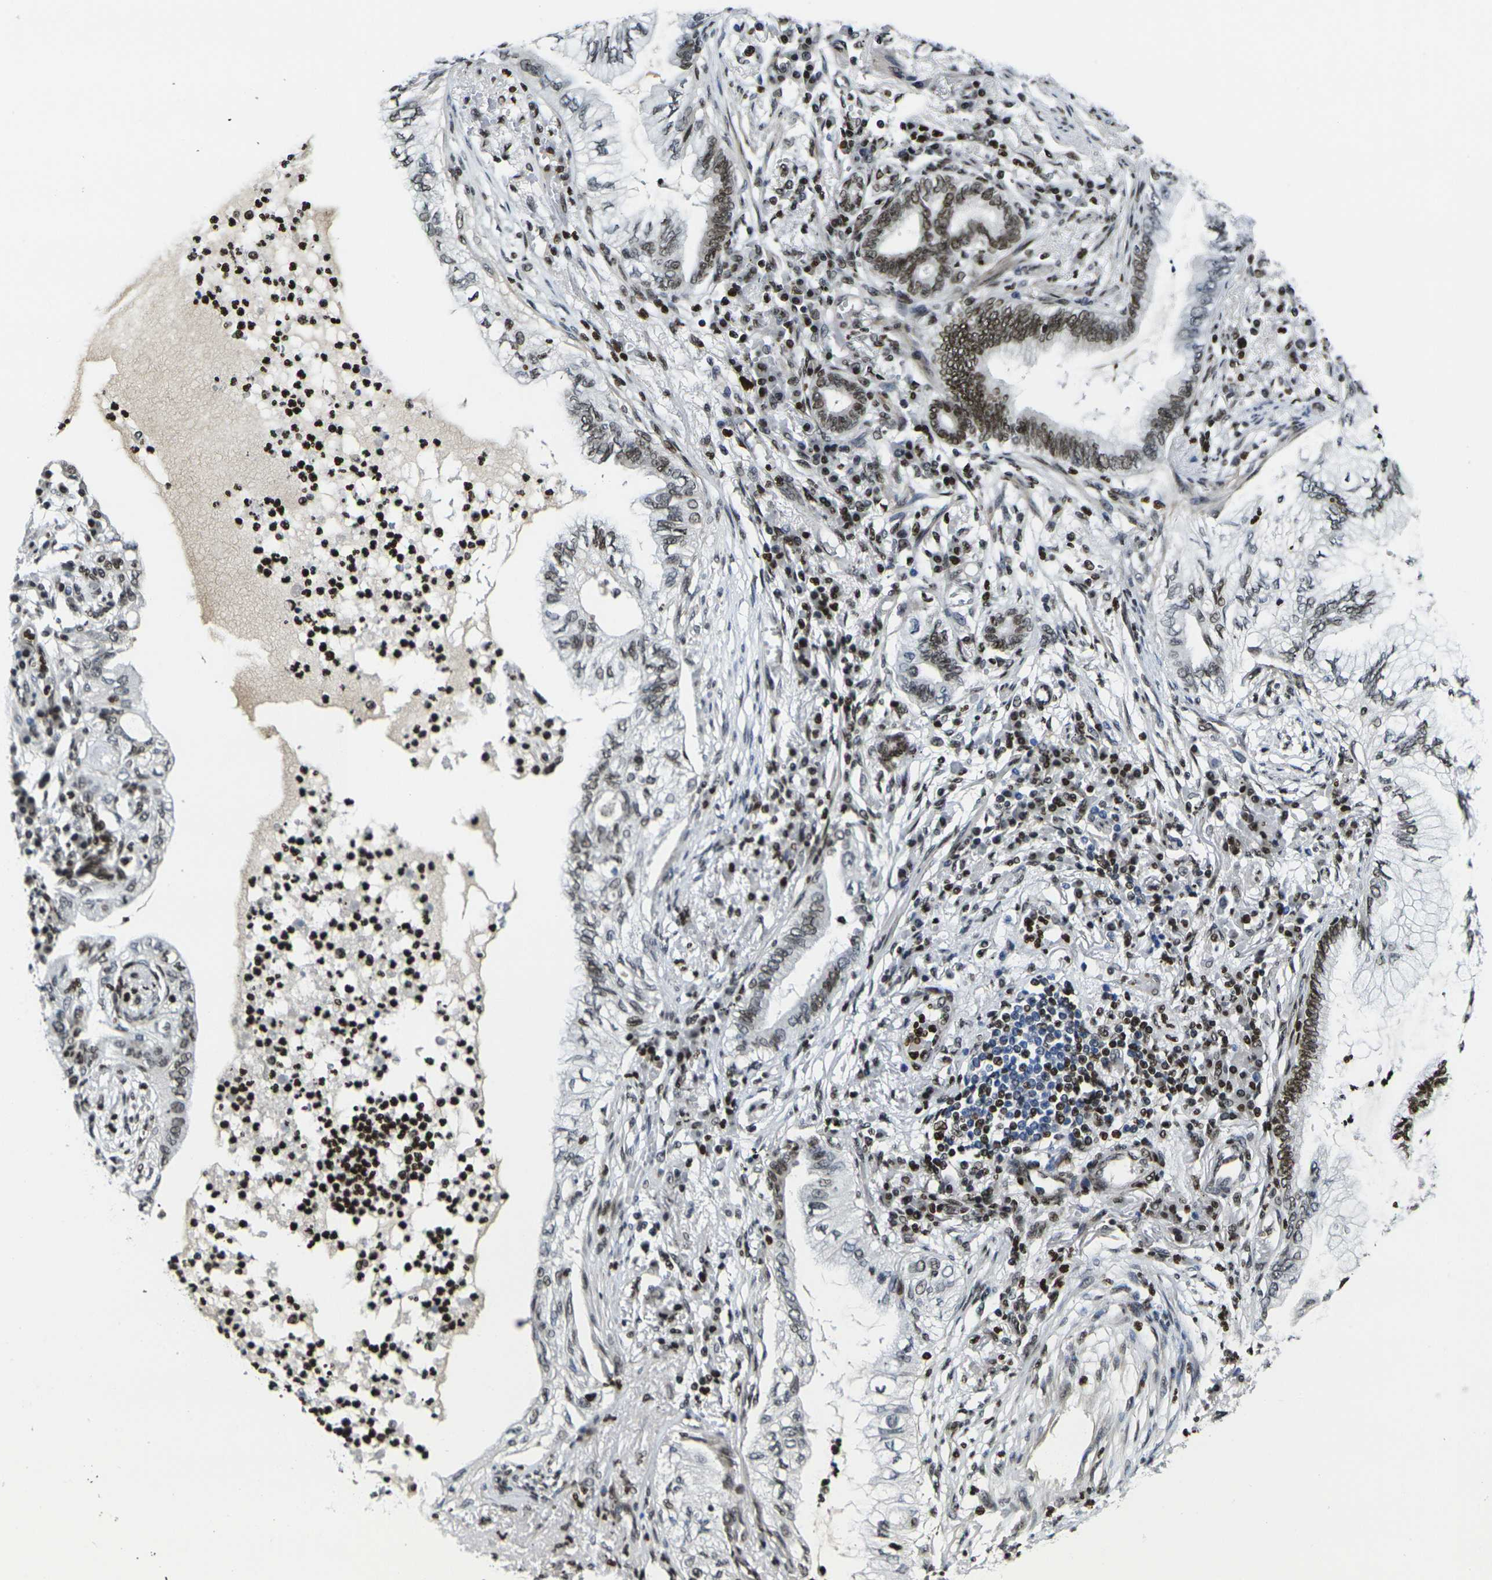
{"staining": {"intensity": "moderate", "quantity": "25%-75%", "location": "nuclear"}, "tissue": "lung cancer", "cell_type": "Tumor cells", "image_type": "cancer", "snomed": [{"axis": "morphology", "description": "Normal tissue, NOS"}, {"axis": "morphology", "description": "Adenocarcinoma, NOS"}, {"axis": "topography", "description": "Bronchus"}, {"axis": "topography", "description": "Lung"}], "caption": "IHC of adenocarcinoma (lung) exhibits medium levels of moderate nuclear expression in approximately 25%-75% of tumor cells.", "gene": "H1-10", "patient": {"sex": "female", "age": 70}}